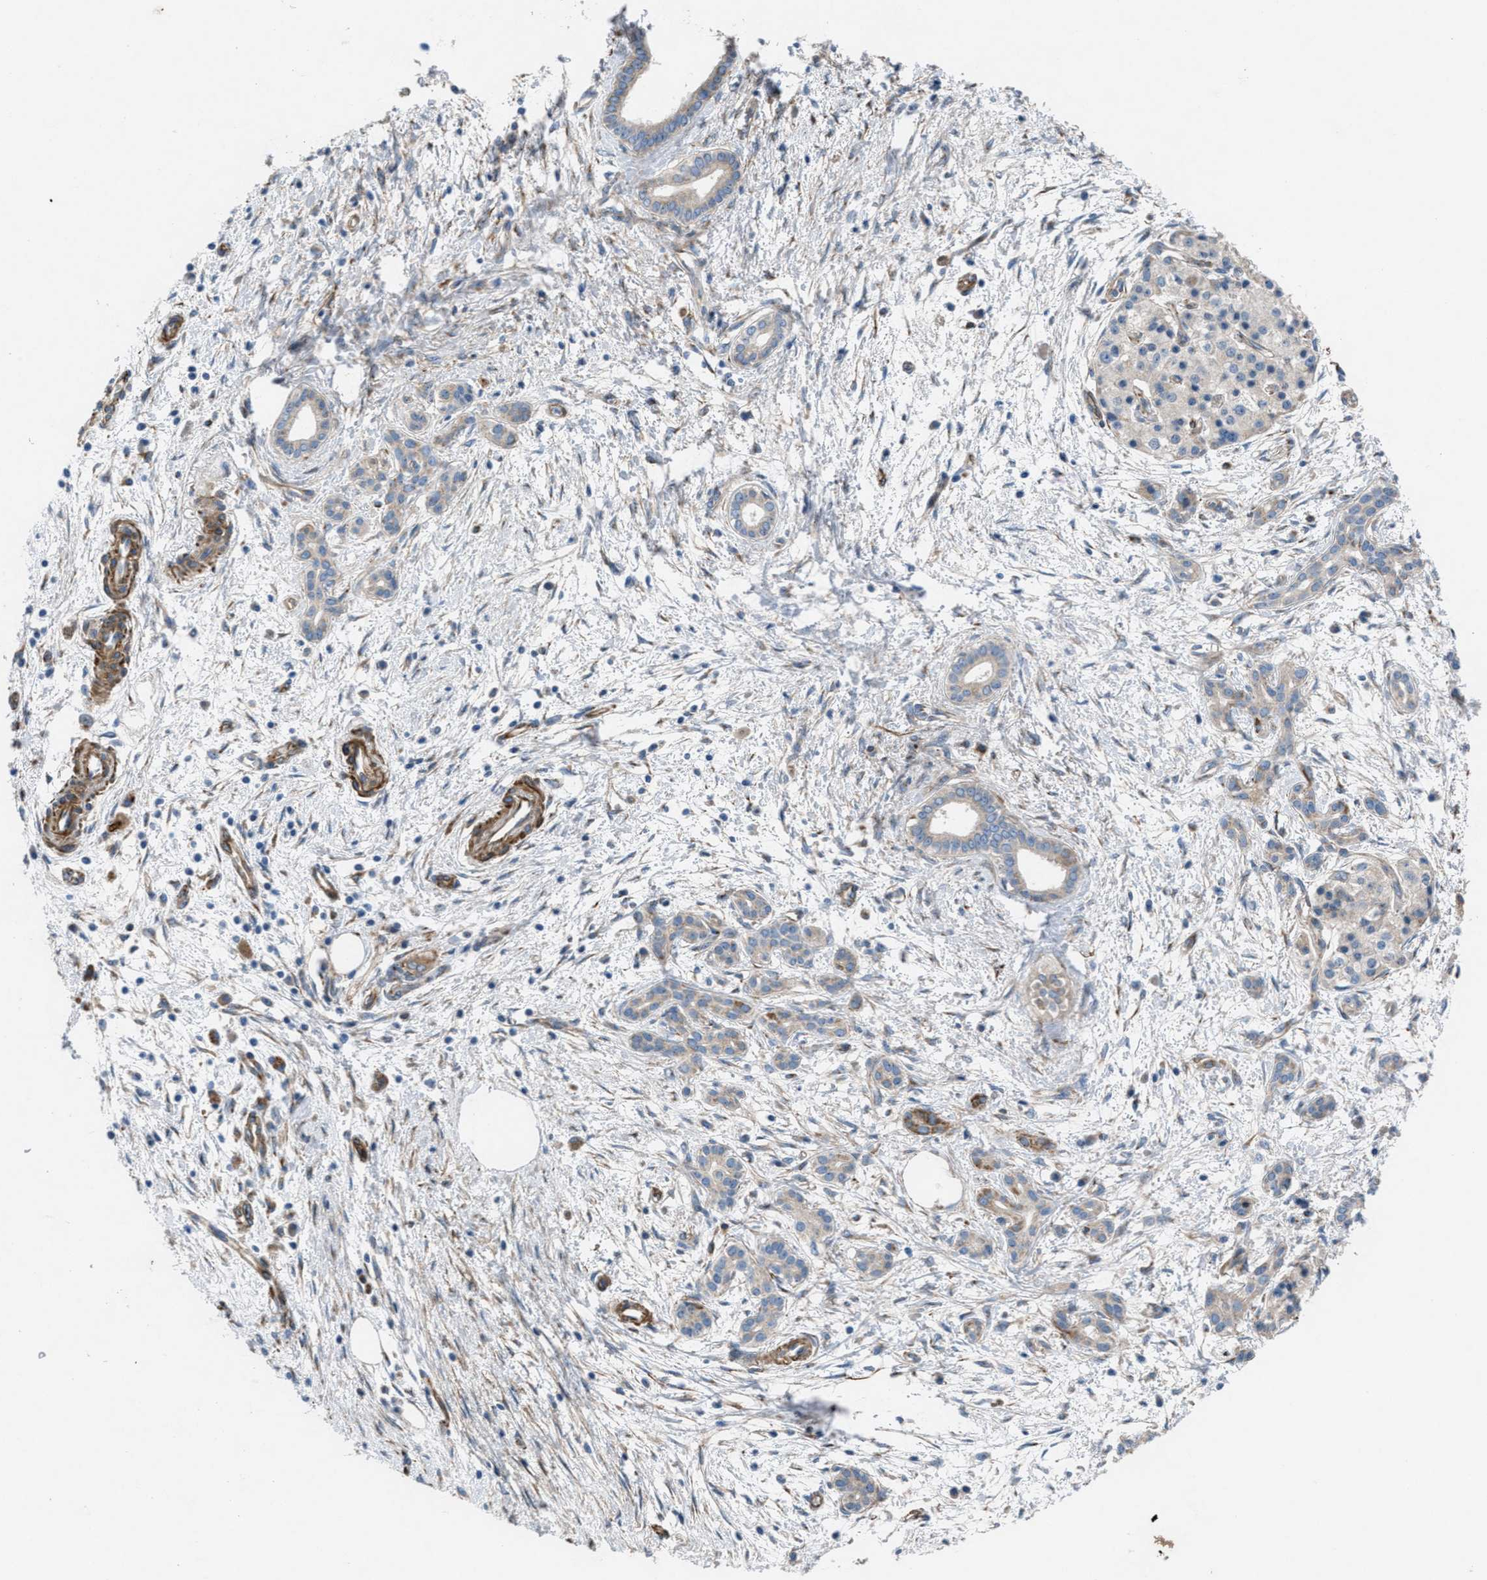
{"staining": {"intensity": "weak", "quantity": "<25%", "location": "cytoplasmic/membranous"}, "tissue": "pancreatic cancer", "cell_type": "Tumor cells", "image_type": "cancer", "snomed": [{"axis": "morphology", "description": "Adenocarcinoma, NOS"}, {"axis": "topography", "description": "Pancreas"}], "caption": "Pancreatic cancer was stained to show a protein in brown. There is no significant positivity in tumor cells.", "gene": "SLC6A9", "patient": {"sex": "female", "age": 70}}